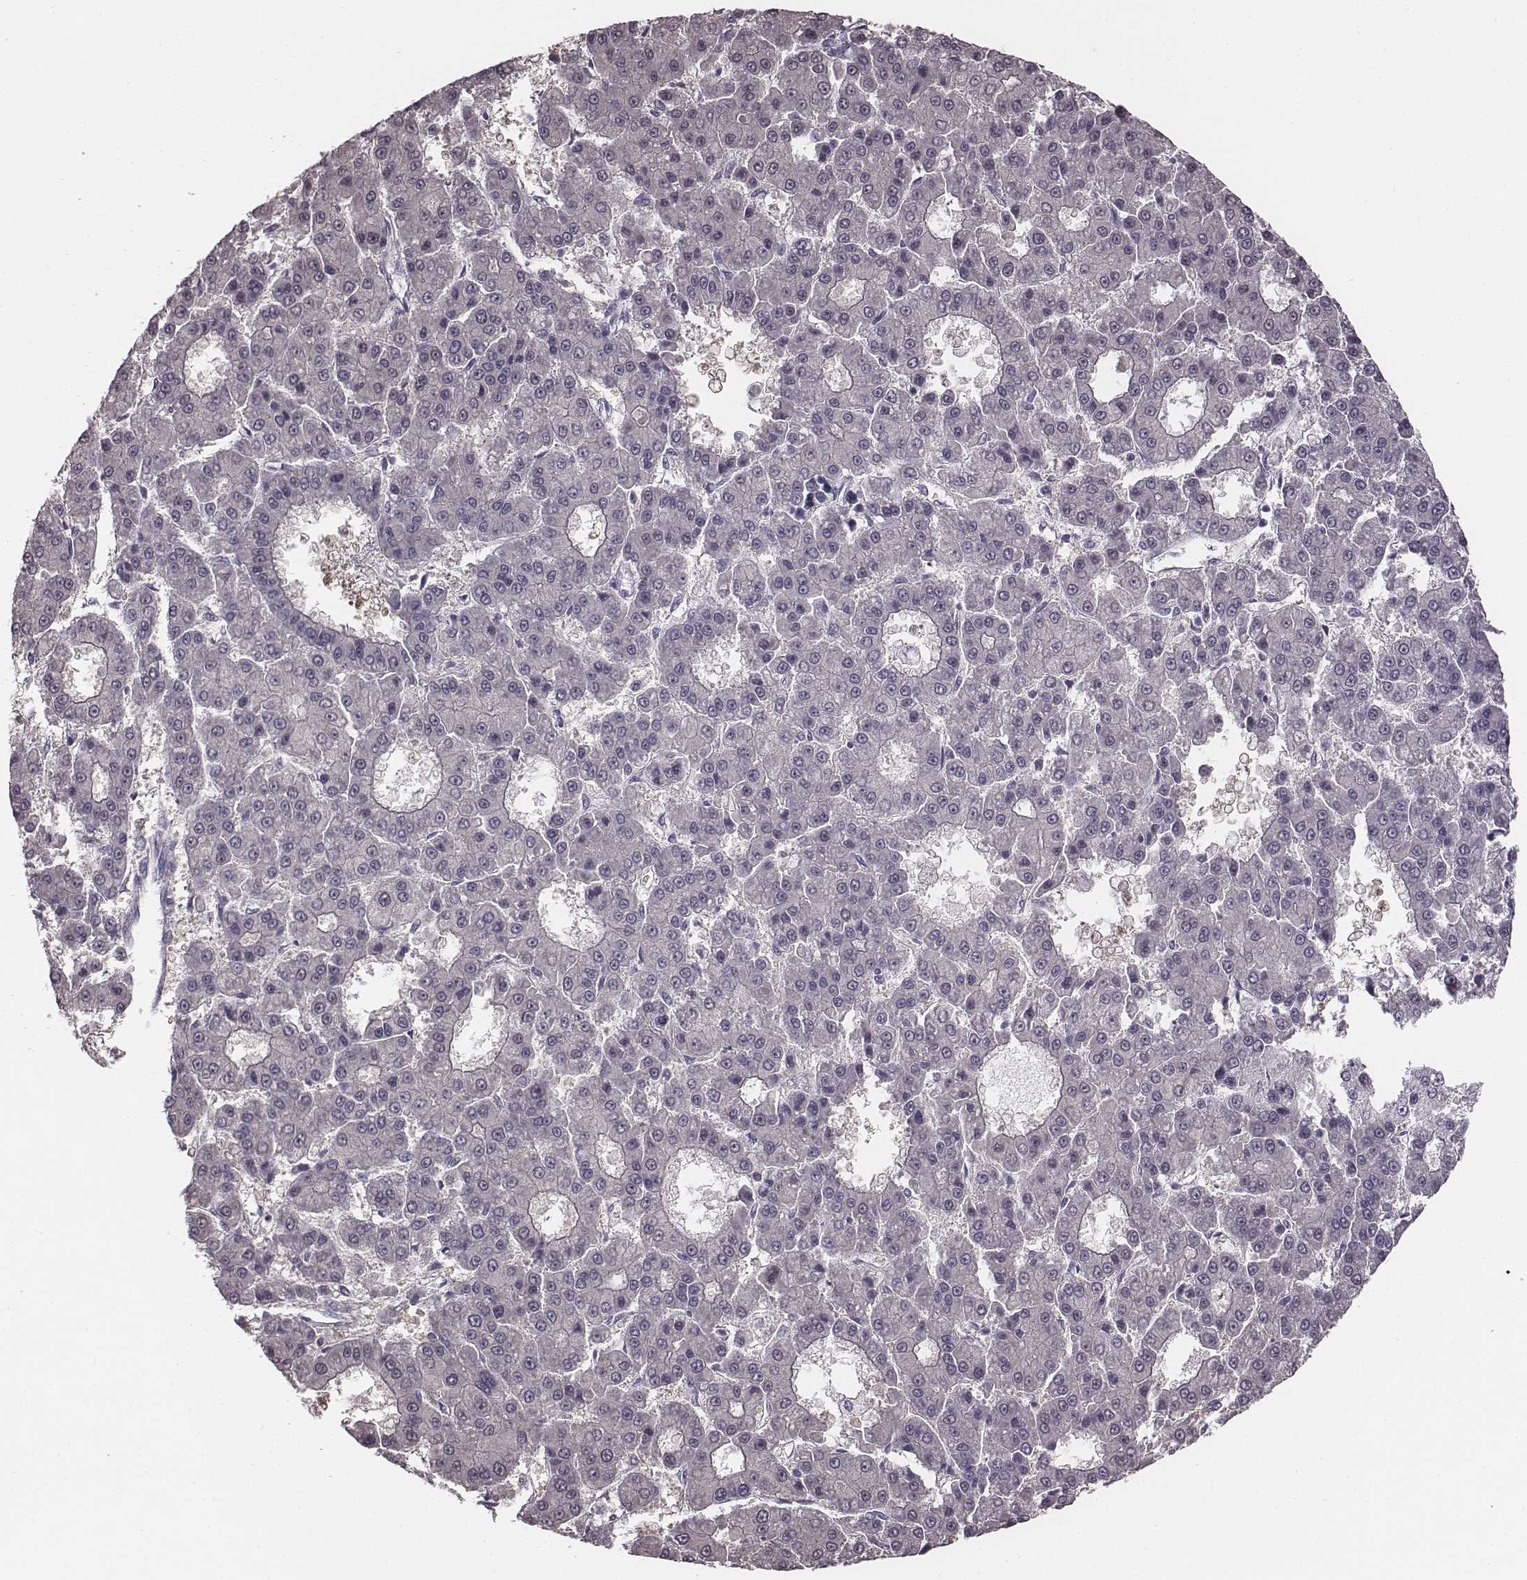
{"staining": {"intensity": "negative", "quantity": "none", "location": "none"}, "tissue": "liver cancer", "cell_type": "Tumor cells", "image_type": "cancer", "snomed": [{"axis": "morphology", "description": "Carcinoma, Hepatocellular, NOS"}, {"axis": "topography", "description": "Liver"}], "caption": "IHC of human liver hepatocellular carcinoma demonstrates no staining in tumor cells.", "gene": "CRISP1", "patient": {"sex": "male", "age": 70}}